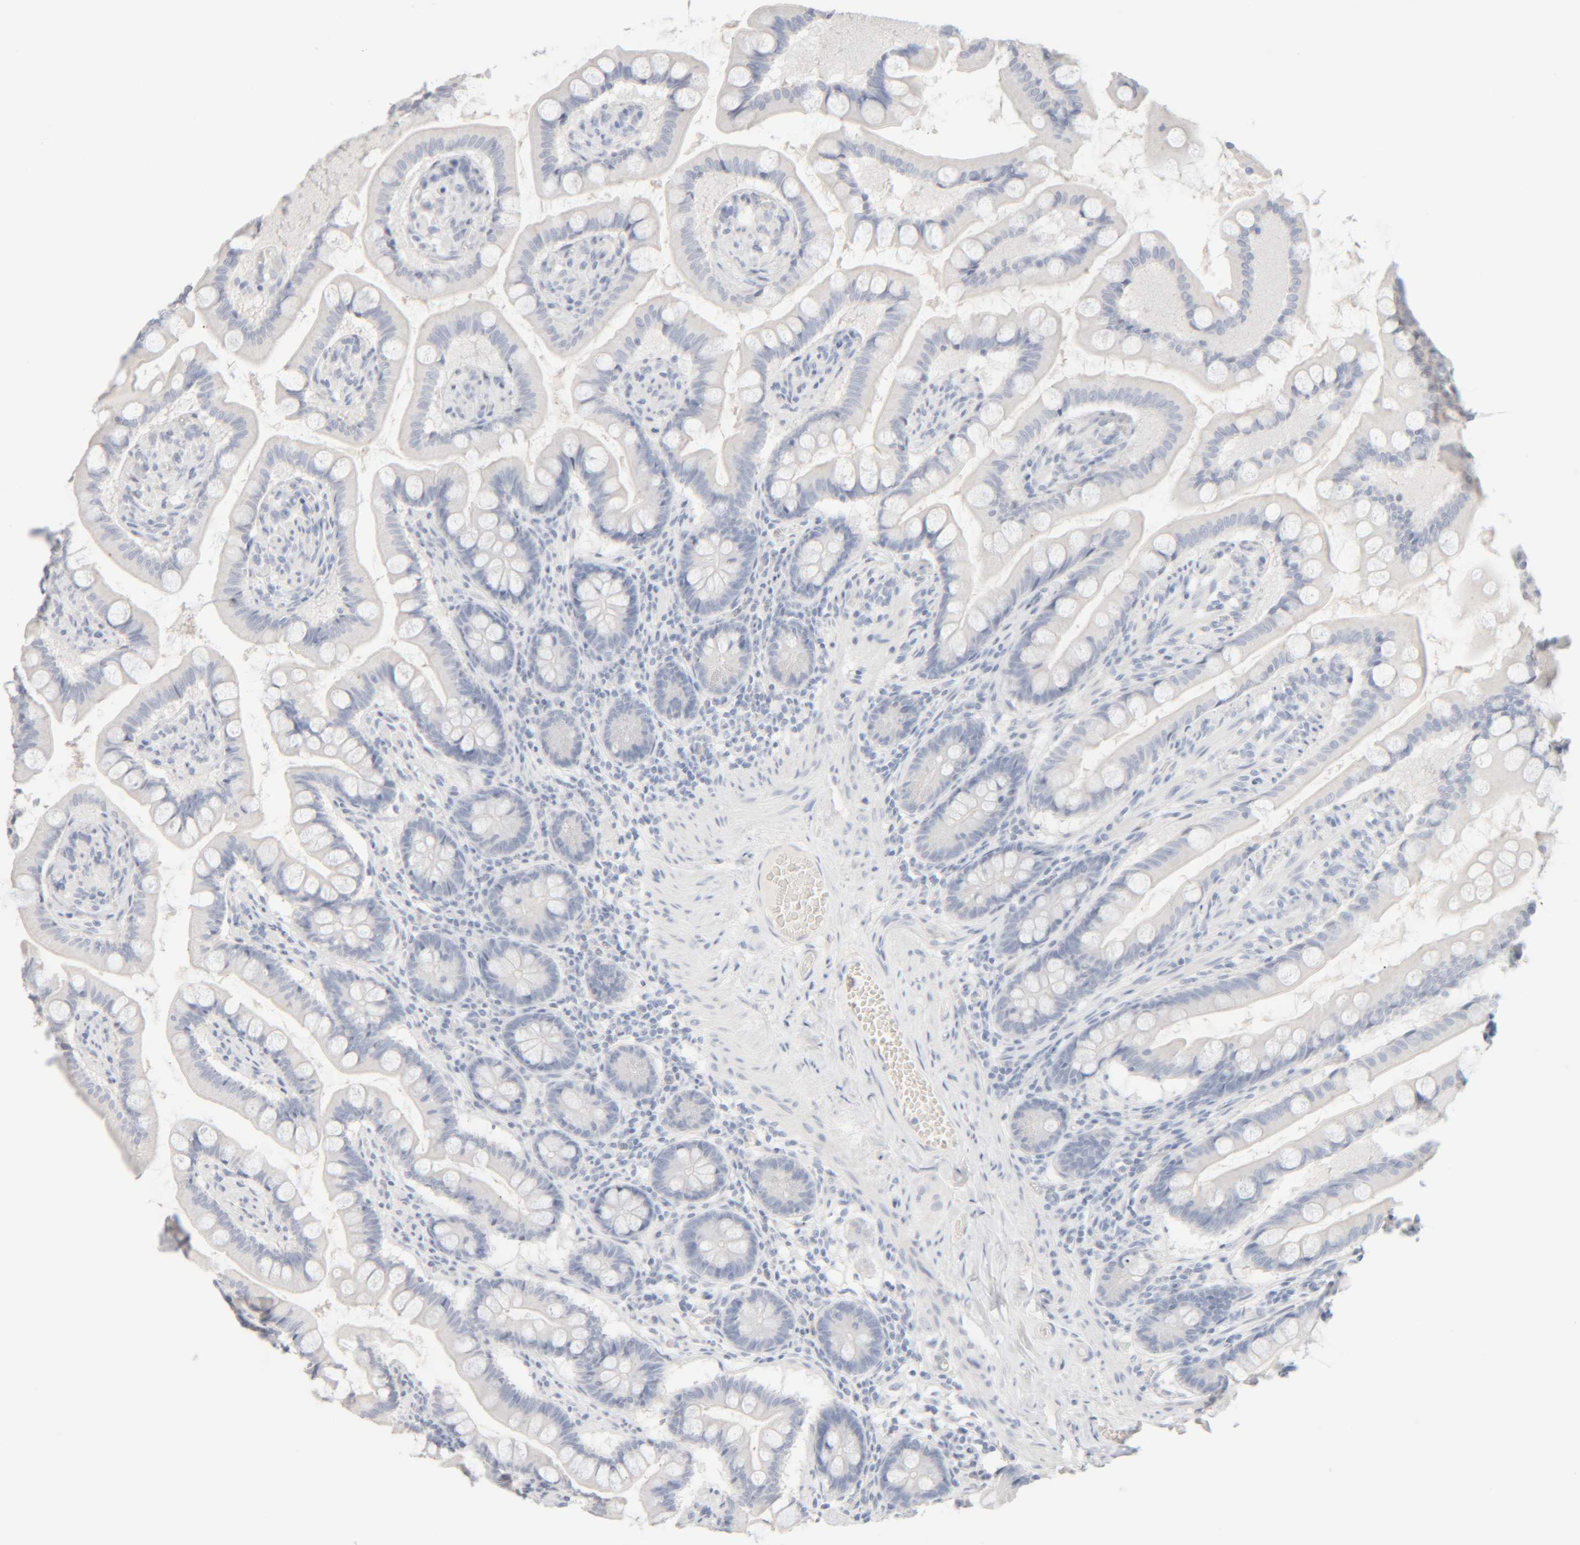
{"staining": {"intensity": "negative", "quantity": "none", "location": "none"}, "tissue": "small intestine", "cell_type": "Glandular cells", "image_type": "normal", "snomed": [{"axis": "morphology", "description": "Normal tissue, NOS"}, {"axis": "topography", "description": "Small intestine"}], "caption": "High power microscopy image of an immunohistochemistry (IHC) image of unremarkable small intestine, revealing no significant positivity in glandular cells.", "gene": "RIDA", "patient": {"sex": "male", "age": 41}}